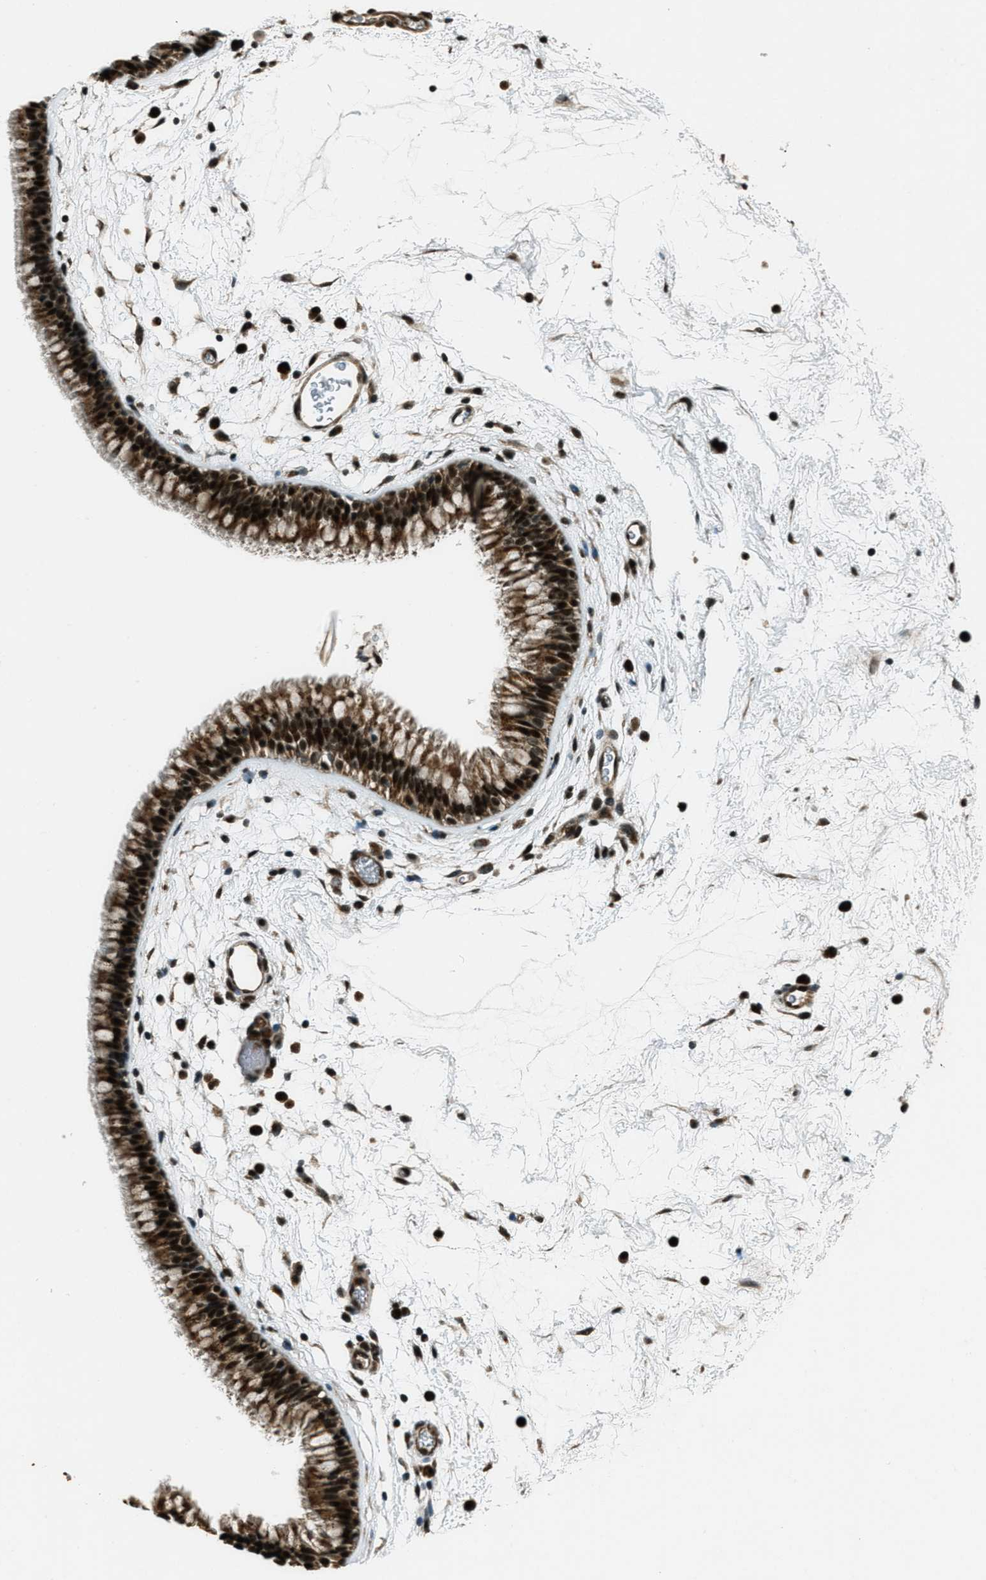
{"staining": {"intensity": "strong", "quantity": "25%-75%", "location": "cytoplasmic/membranous,nuclear"}, "tissue": "nasopharynx", "cell_type": "Respiratory epithelial cells", "image_type": "normal", "snomed": [{"axis": "morphology", "description": "Normal tissue, NOS"}, {"axis": "morphology", "description": "Inflammation, NOS"}, {"axis": "topography", "description": "Nasopharynx"}], "caption": "Strong cytoplasmic/membranous,nuclear staining is appreciated in approximately 25%-75% of respiratory epithelial cells in benign nasopharynx.", "gene": "TARDBP", "patient": {"sex": "male", "age": 48}}